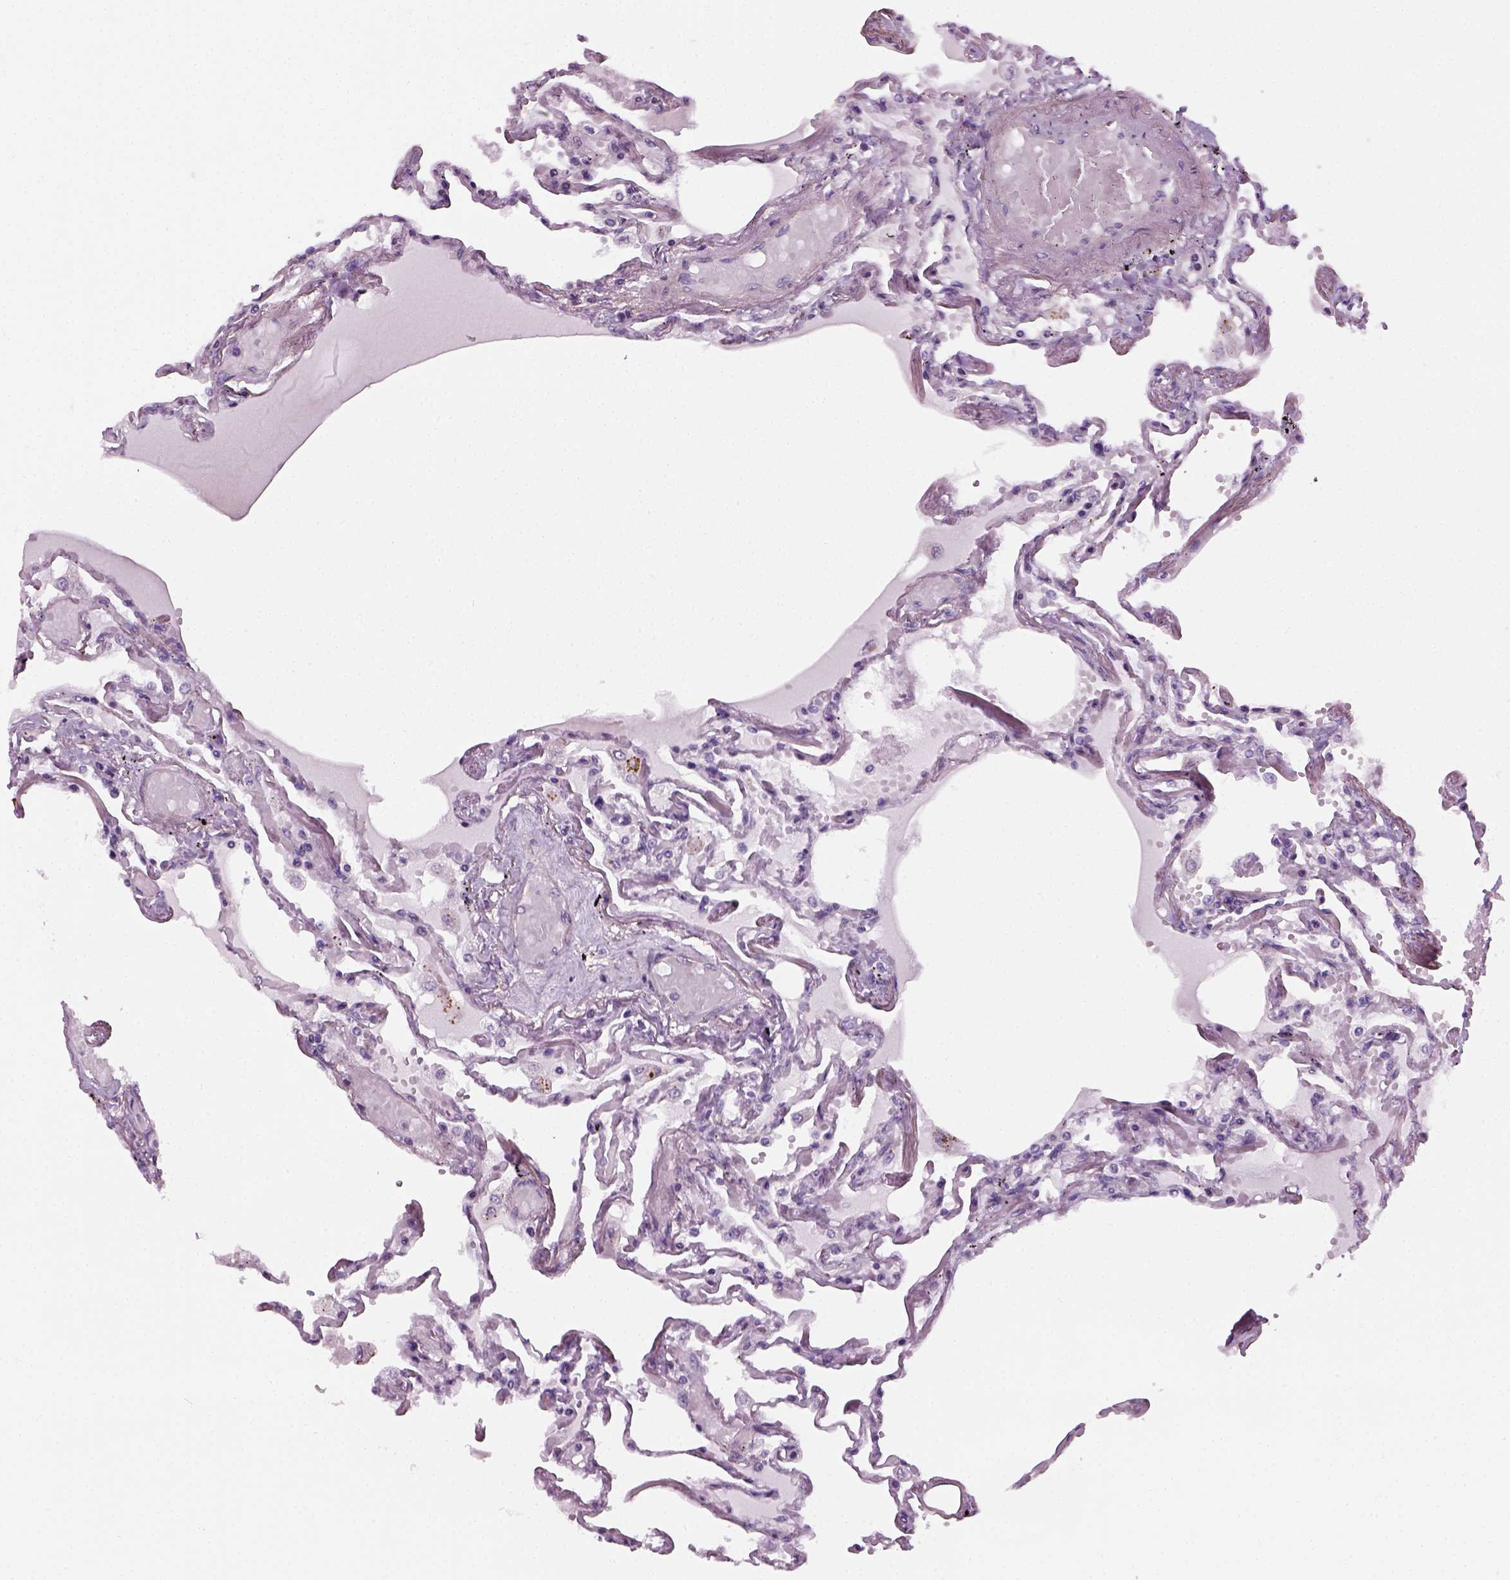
{"staining": {"intensity": "negative", "quantity": "none", "location": "none"}, "tissue": "lung", "cell_type": "Alveolar cells", "image_type": "normal", "snomed": [{"axis": "morphology", "description": "Normal tissue, NOS"}, {"axis": "morphology", "description": "Adenocarcinoma, NOS"}, {"axis": "topography", "description": "Cartilage tissue"}, {"axis": "topography", "description": "Lung"}], "caption": "The immunohistochemistry (IHC) image has no significant expression in alveolar cells of lung.", "gene": "ELOVL3", "patient": {"sex": "female", "age": 67}}